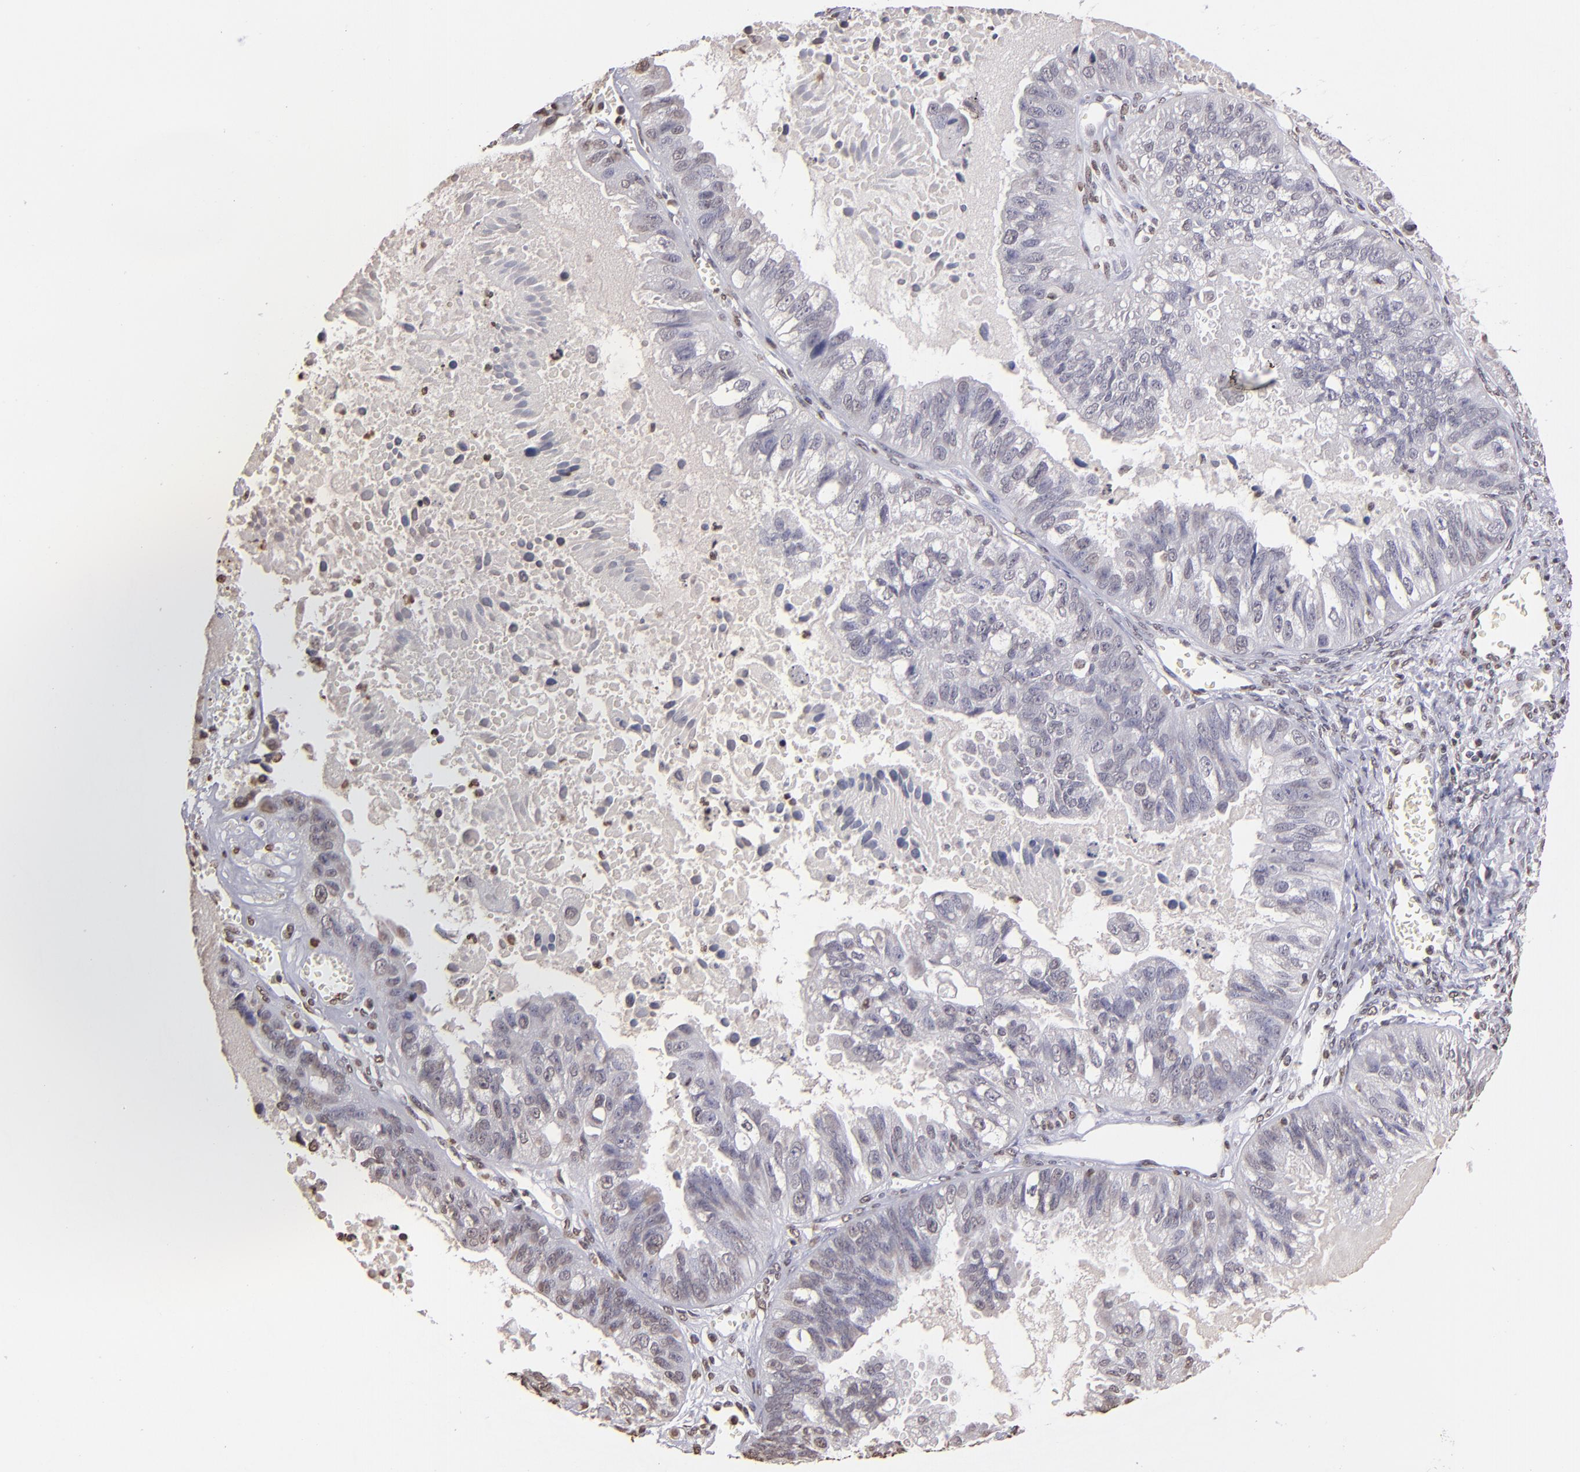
{"staining": {"intensity": "weak", "quantity": "<25%", "location": "nuclear"}, "tissue": "ovarian cancer", "cell_type": "Tumor cells", "image_type": "cancer", "snomed": [{"axis": "morphology", "description": "Carcinoma, endometroid"}, {"axis": "topography", "description": "Ovary"}], "caption": "Immunohistochemical staining of ovarian cancer (endometroid carcinoma) exhibits no significant expression in tumor cells. (Immunohistochemistry, brightfield microscopy, high magnification).", "gene": "LBX1", "patient": {"sex": "female", "age": 85}}